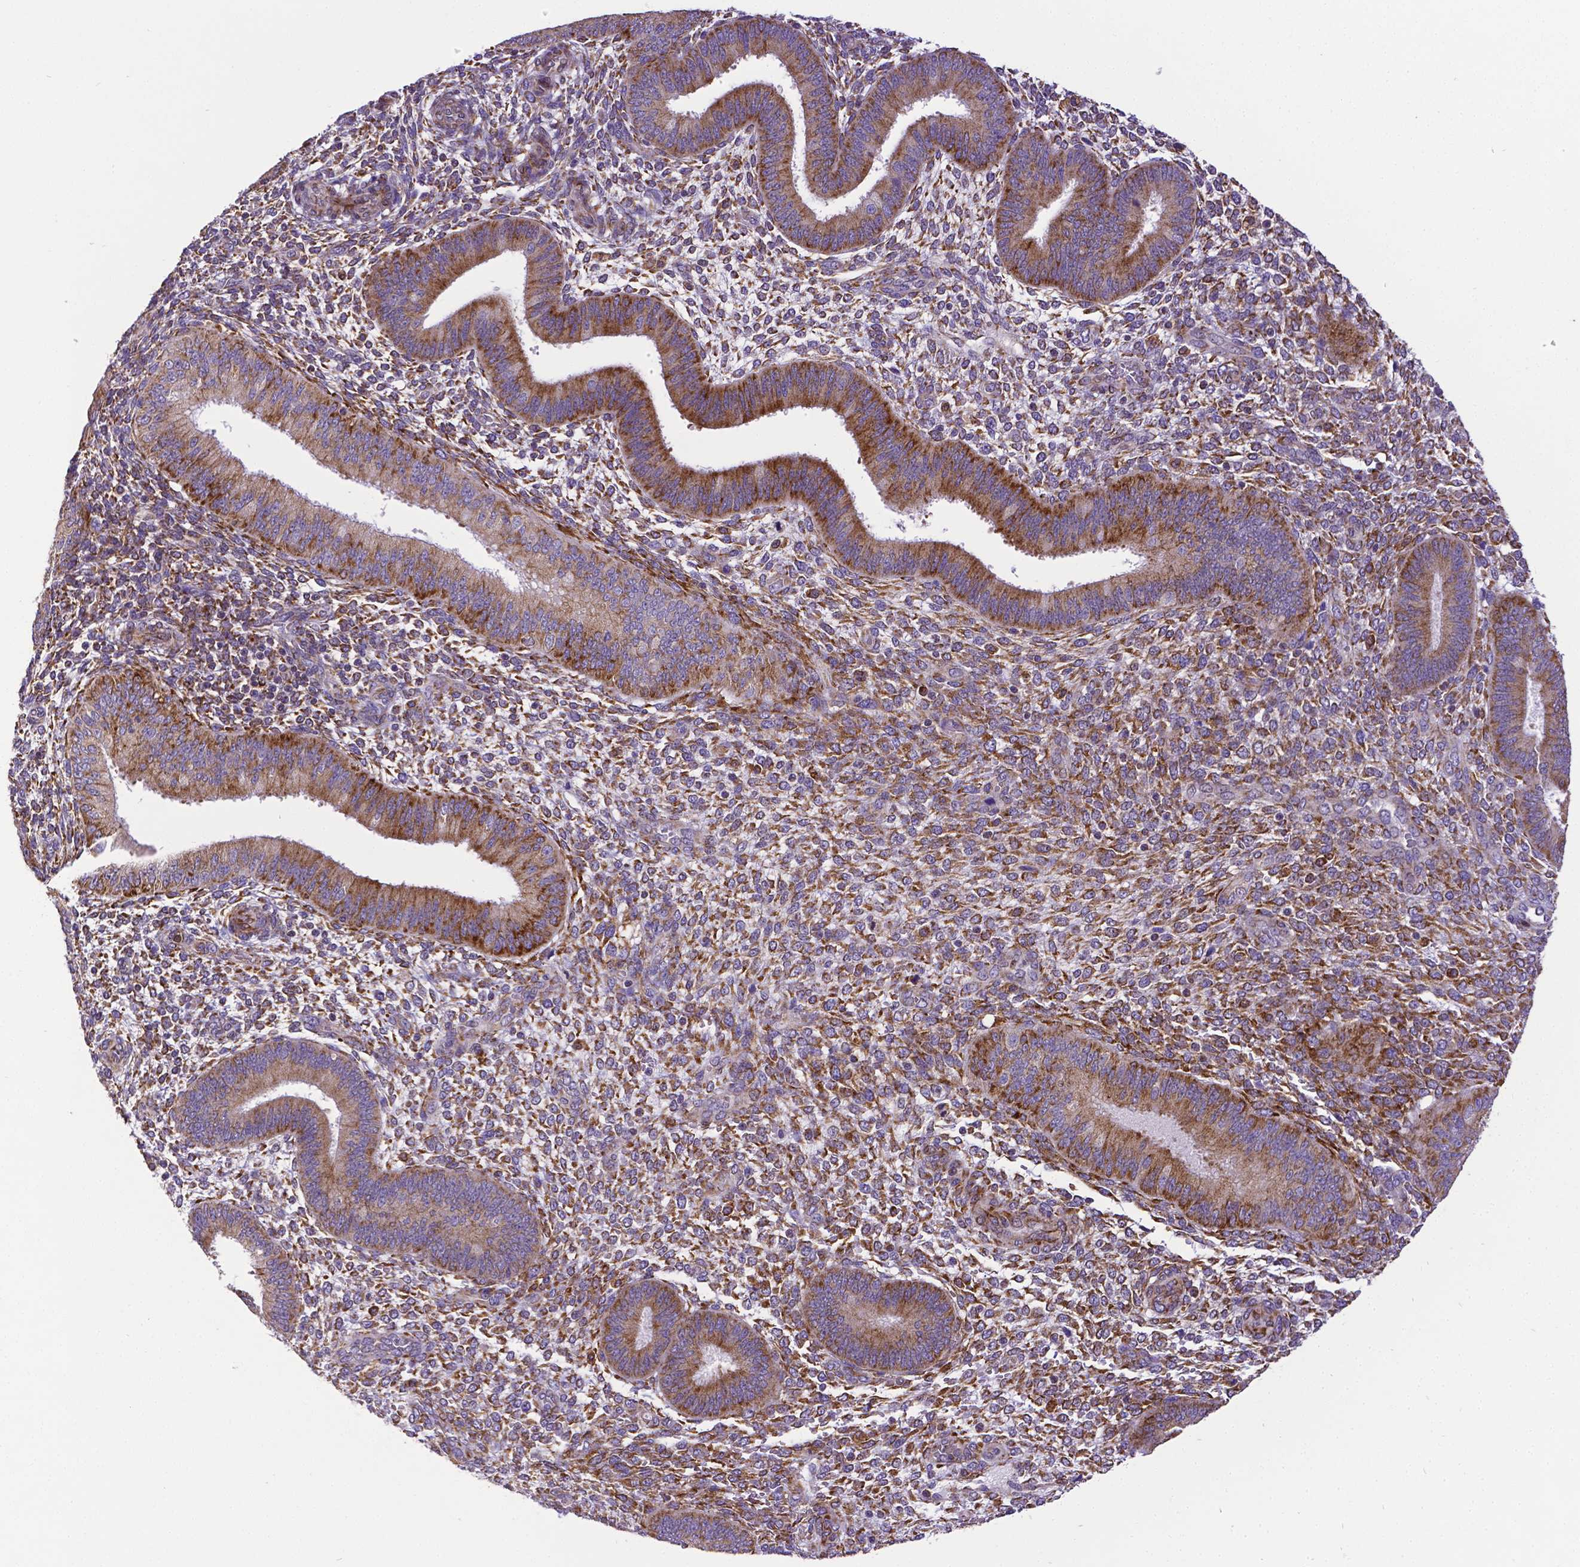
{"staining": {"intensity": "strong", "quantity": ">75%", "location": "cytoplasmic/membranous"}, "tissue": "endometrium", "cell_type": "Cells in endometrial stroma", "image_type": "normal", "snomed": [{"axis": "morphology", "description": "Normal tissue, NOS"}, {"axis": "topography", "description": "Endometrium"}], "caption": "Cells in endometrial stroma reveal strong cytoplasmic/membranous positivity in approximately >75% of cells in benign endometrium. The staining was performed using DAB (3,3'-diaminobenzidine), with brown indicating positive protein expression. Nuclei are stained blue with hematoxylin.", "gene": "MTDH", "patient": {"sex": "female", "age": 39}}